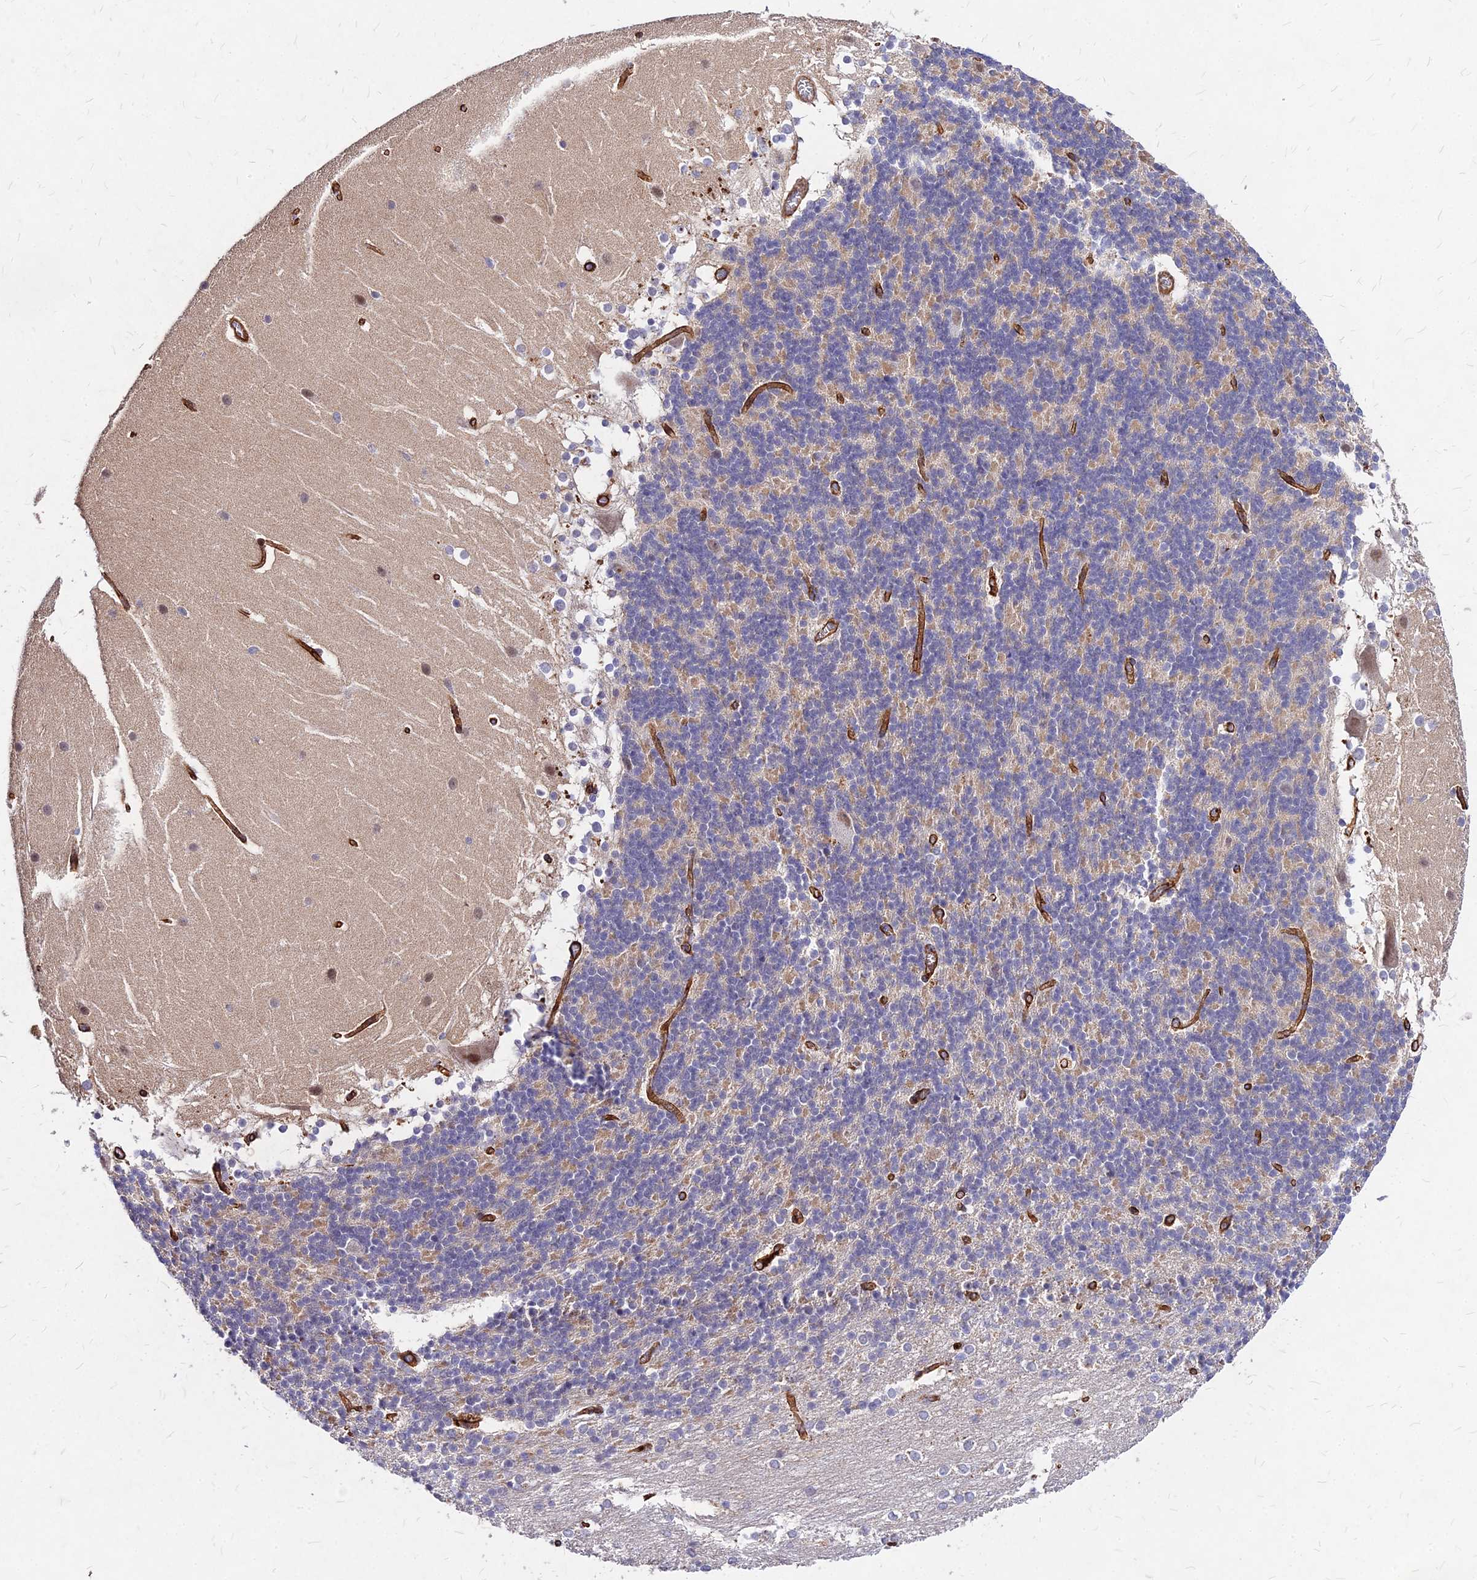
{"staining": {"intensity": "moderate", "quantity": "<25%", "location": "cytoplasmic/membranous"}, "tissue": "cerebellum", "cell_type": "Cells in granular layer", "image_type": "normal", "snomed": [{"axis": "morphology", "description": "Normal tissue, NOS"}, {"axis": "topography", "description": "Cerebellum"}], "caption": "High-magnification brightfield microscopy of benign cerebellum stained with DAB (3,3'-diaminobenzidine) (brown) and counterstained with hematoxylin (blue). cells in granular layer exhibit moderate cytoplasmic/membranous staining is seen in approximately<25% of cells. (Stains: DAB in brown, nuclei in blue, Microscopy: brightfield microscopy at high magnification).", "gene": "EFCC1", "patient": {"sex": "female", "age": 19}}